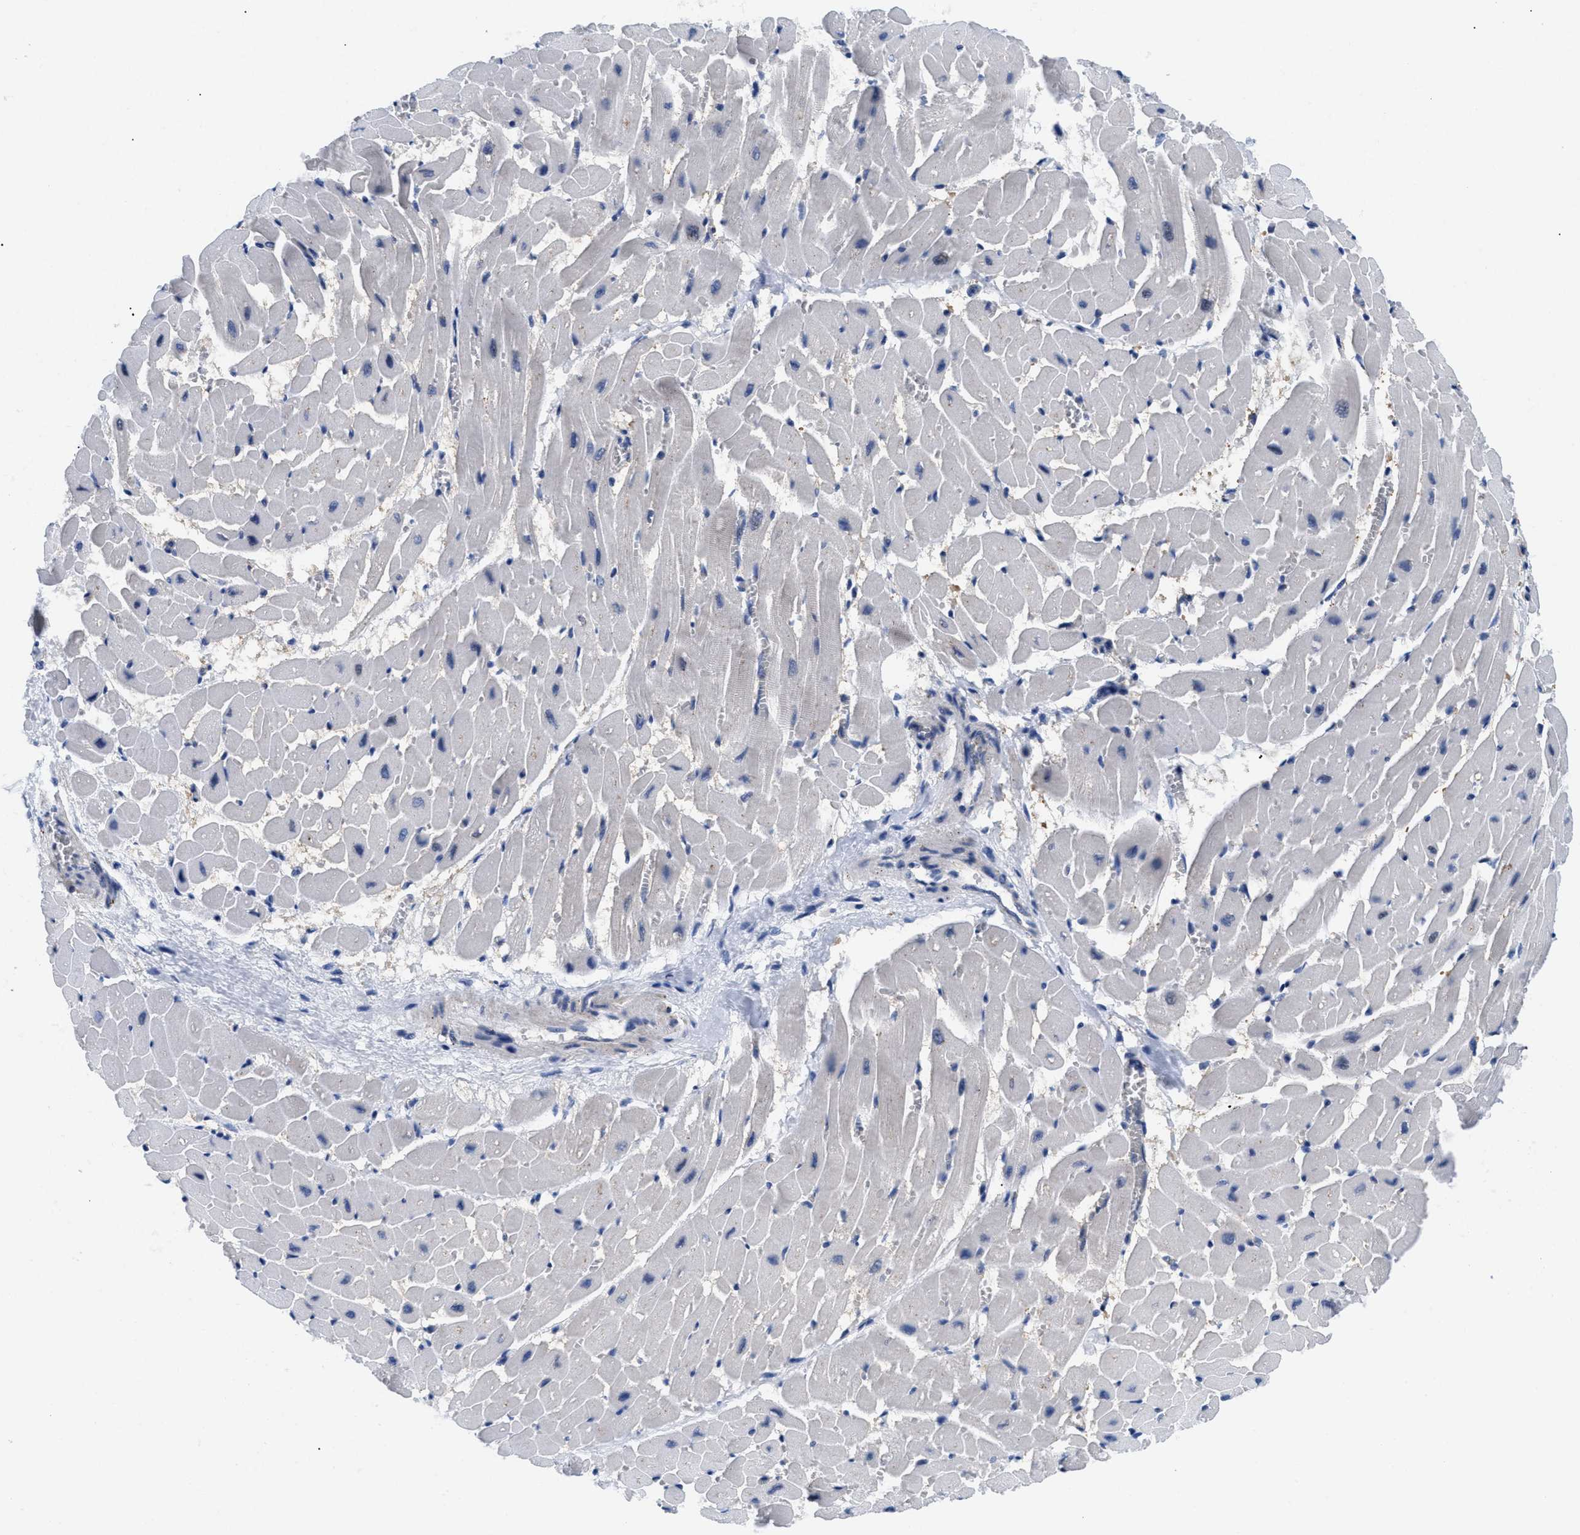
{"staining": {"intensity": "negative", "quantity": "none", "location": "none"}, "tissue": "heart muscle", "cell_type": "Cardiomyocytes", "image_type": "normal", "snomed": [{"axis": "morphology", "description": "Normal tissue, NOS"}, {"axis": "topography", "description": "Heart"}], "caption": "Photomicrograph shows no significant protein positivity in cardiomyocytes of normal heart muscle.", "gene": "TMEM68", "patient": {"sex": "male", "age": 45}}